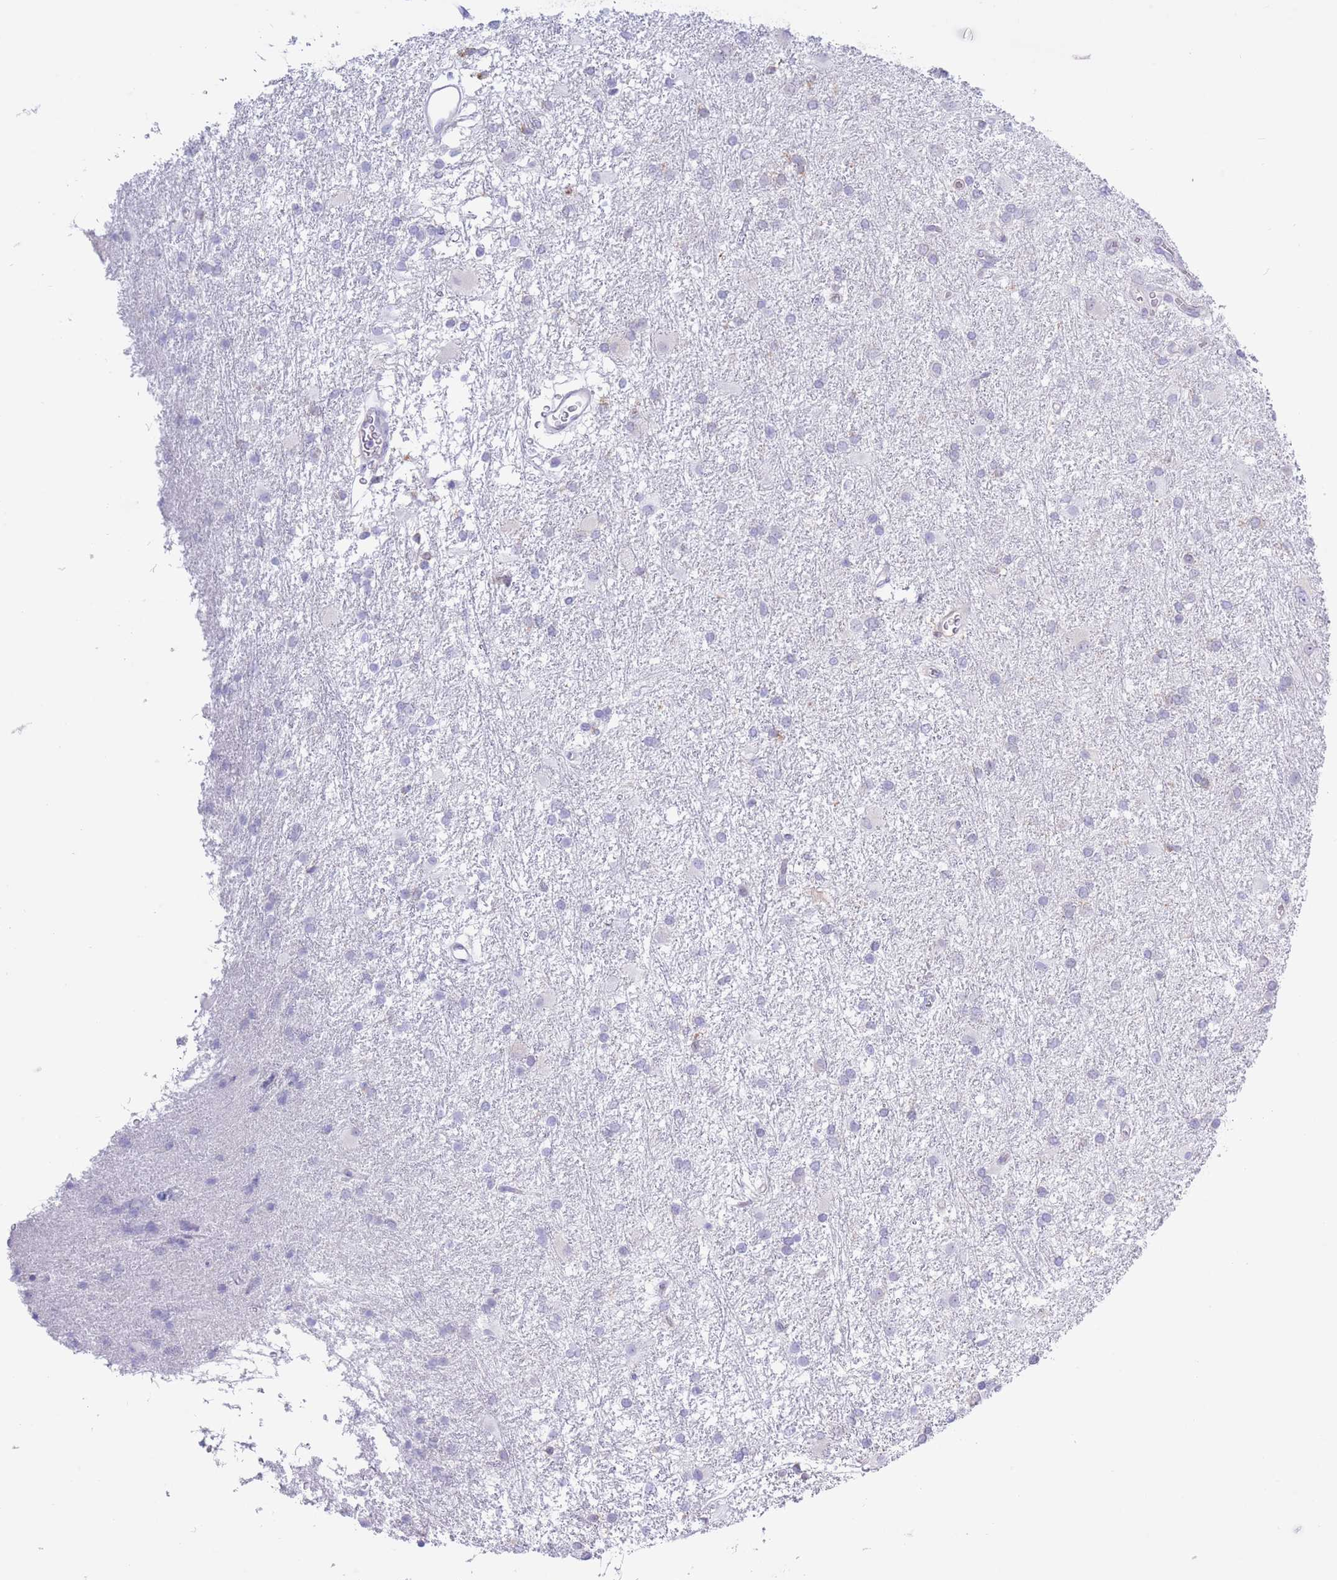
{"staining": {"intensity": "weak", "quantity": "<25%", "location": "cytoplasmic/membranous"}, "tissue": "glioma", "cell_type": "Tumor cells", "image_type": "cancer", "snomed": [{"axis": "morphology", "description": "Glioma, malignant, High grade"}, {"axis": "topography", "description": "Brain"}], "caption": "This image is of glioma stained with immunohistochemistry (IHC) to label a protein in brown with the nuclei are counter-stained blue. There is no expression in tumor cells.", "gene": "MYDGF", "patient": {"sex": "female", "age": 50}}